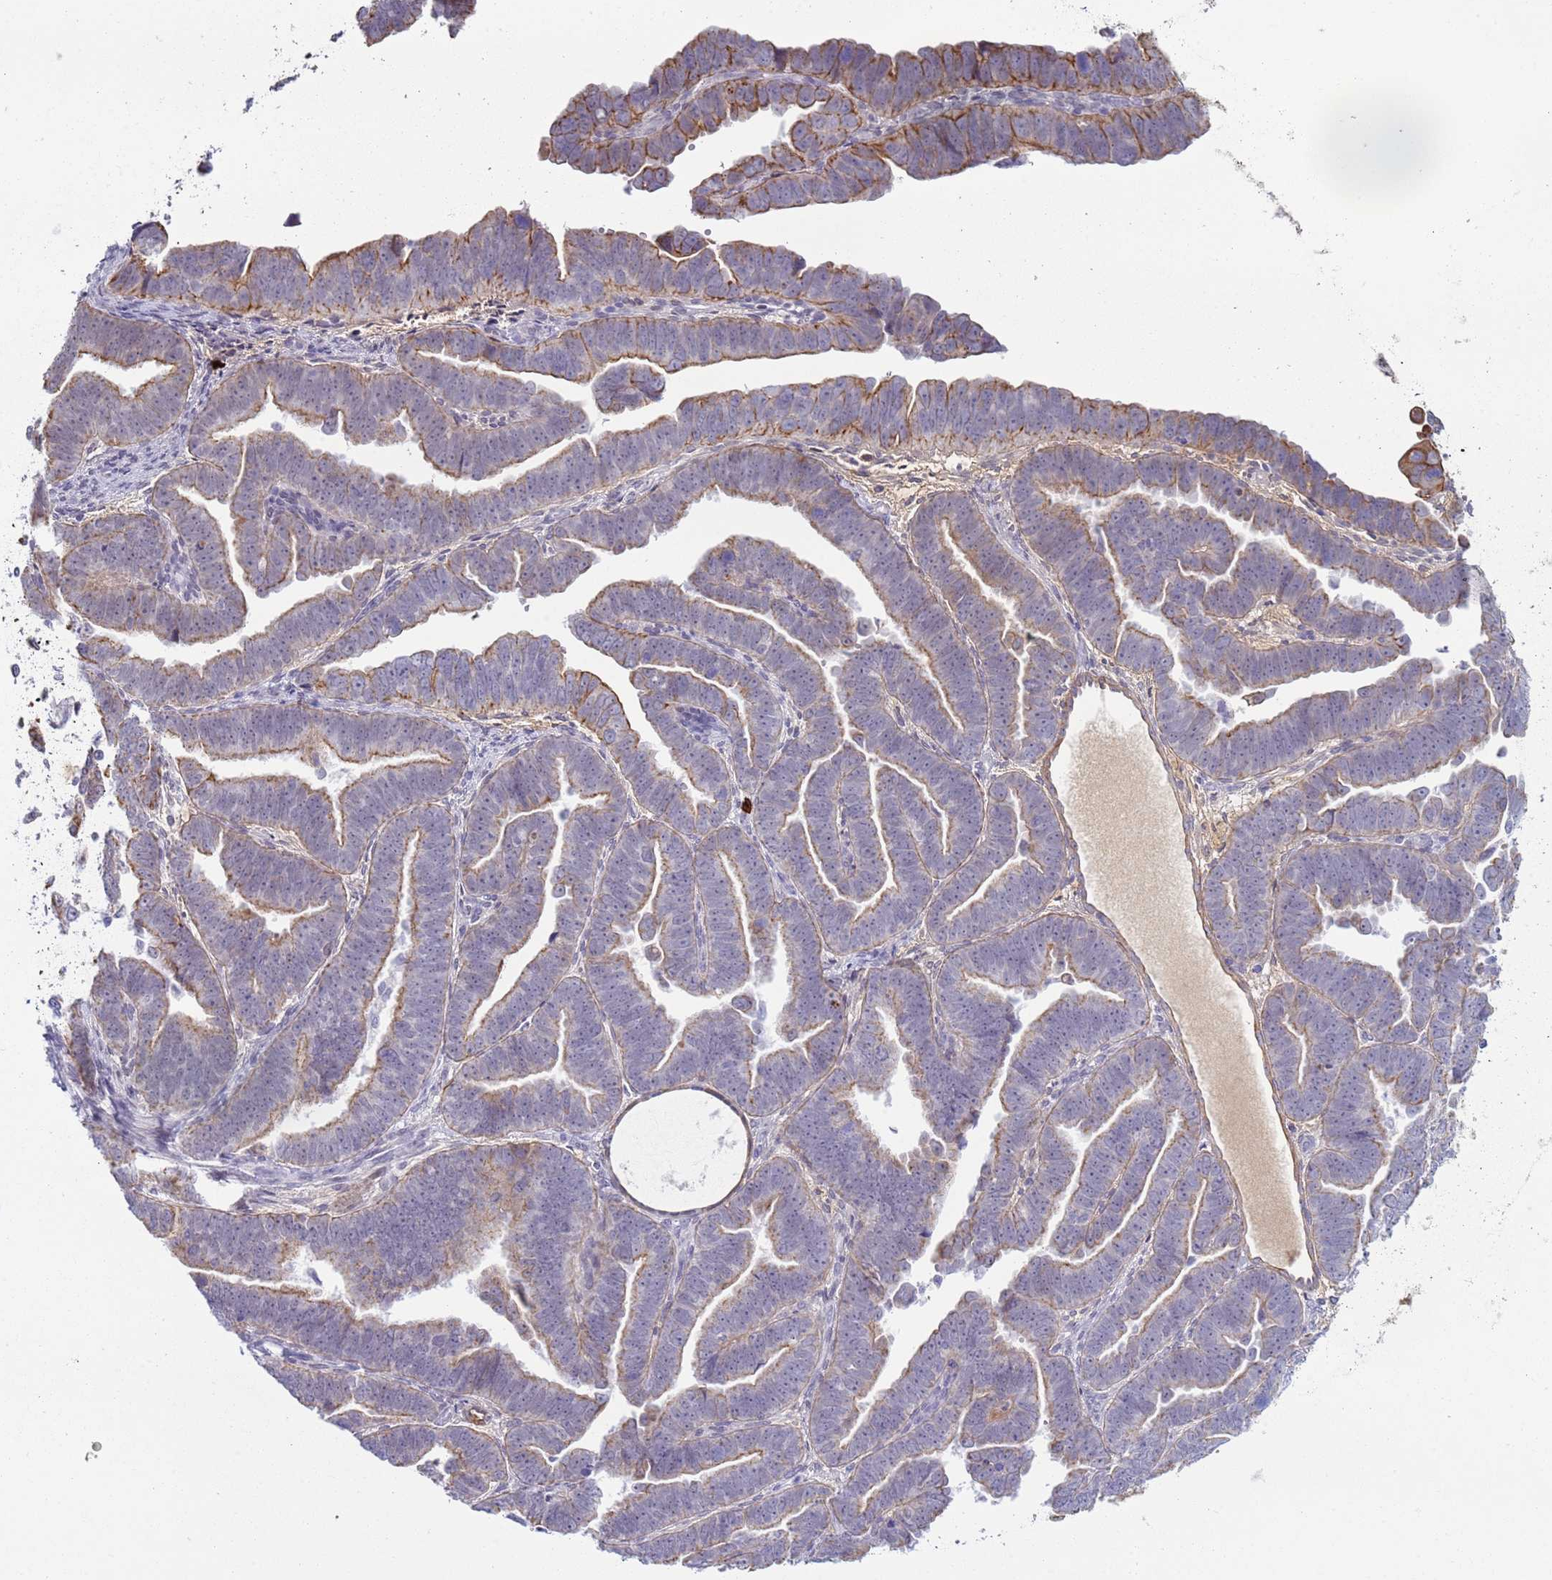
{"staining": {"intensity": "moderate", "quantity": "25%-75%", "location": "cytoplasmic/membranous"}, "tissue": "endometrial cancer", "cell_type": "Tumor cells", "image_type": "cancer", "snomed": [{"axis": "morphology", "description": "Adenocarcinoma, NOS"}, {"axis": "topography", "description": "Endometrium"}], "caption": "Endometrial cancer (adenocarcinoma) tissue reveals moderate cytoplasmic/membranous positivity in approximately 25%-75% of tumor cells The staining was performed using DAB to visualize the protein expression in brown, while the nuclei were stained in blue with hematoxylin (Magnification: 20x).", "gene": "NPAP1", "patient": {"sex": "female", "age": 75}}